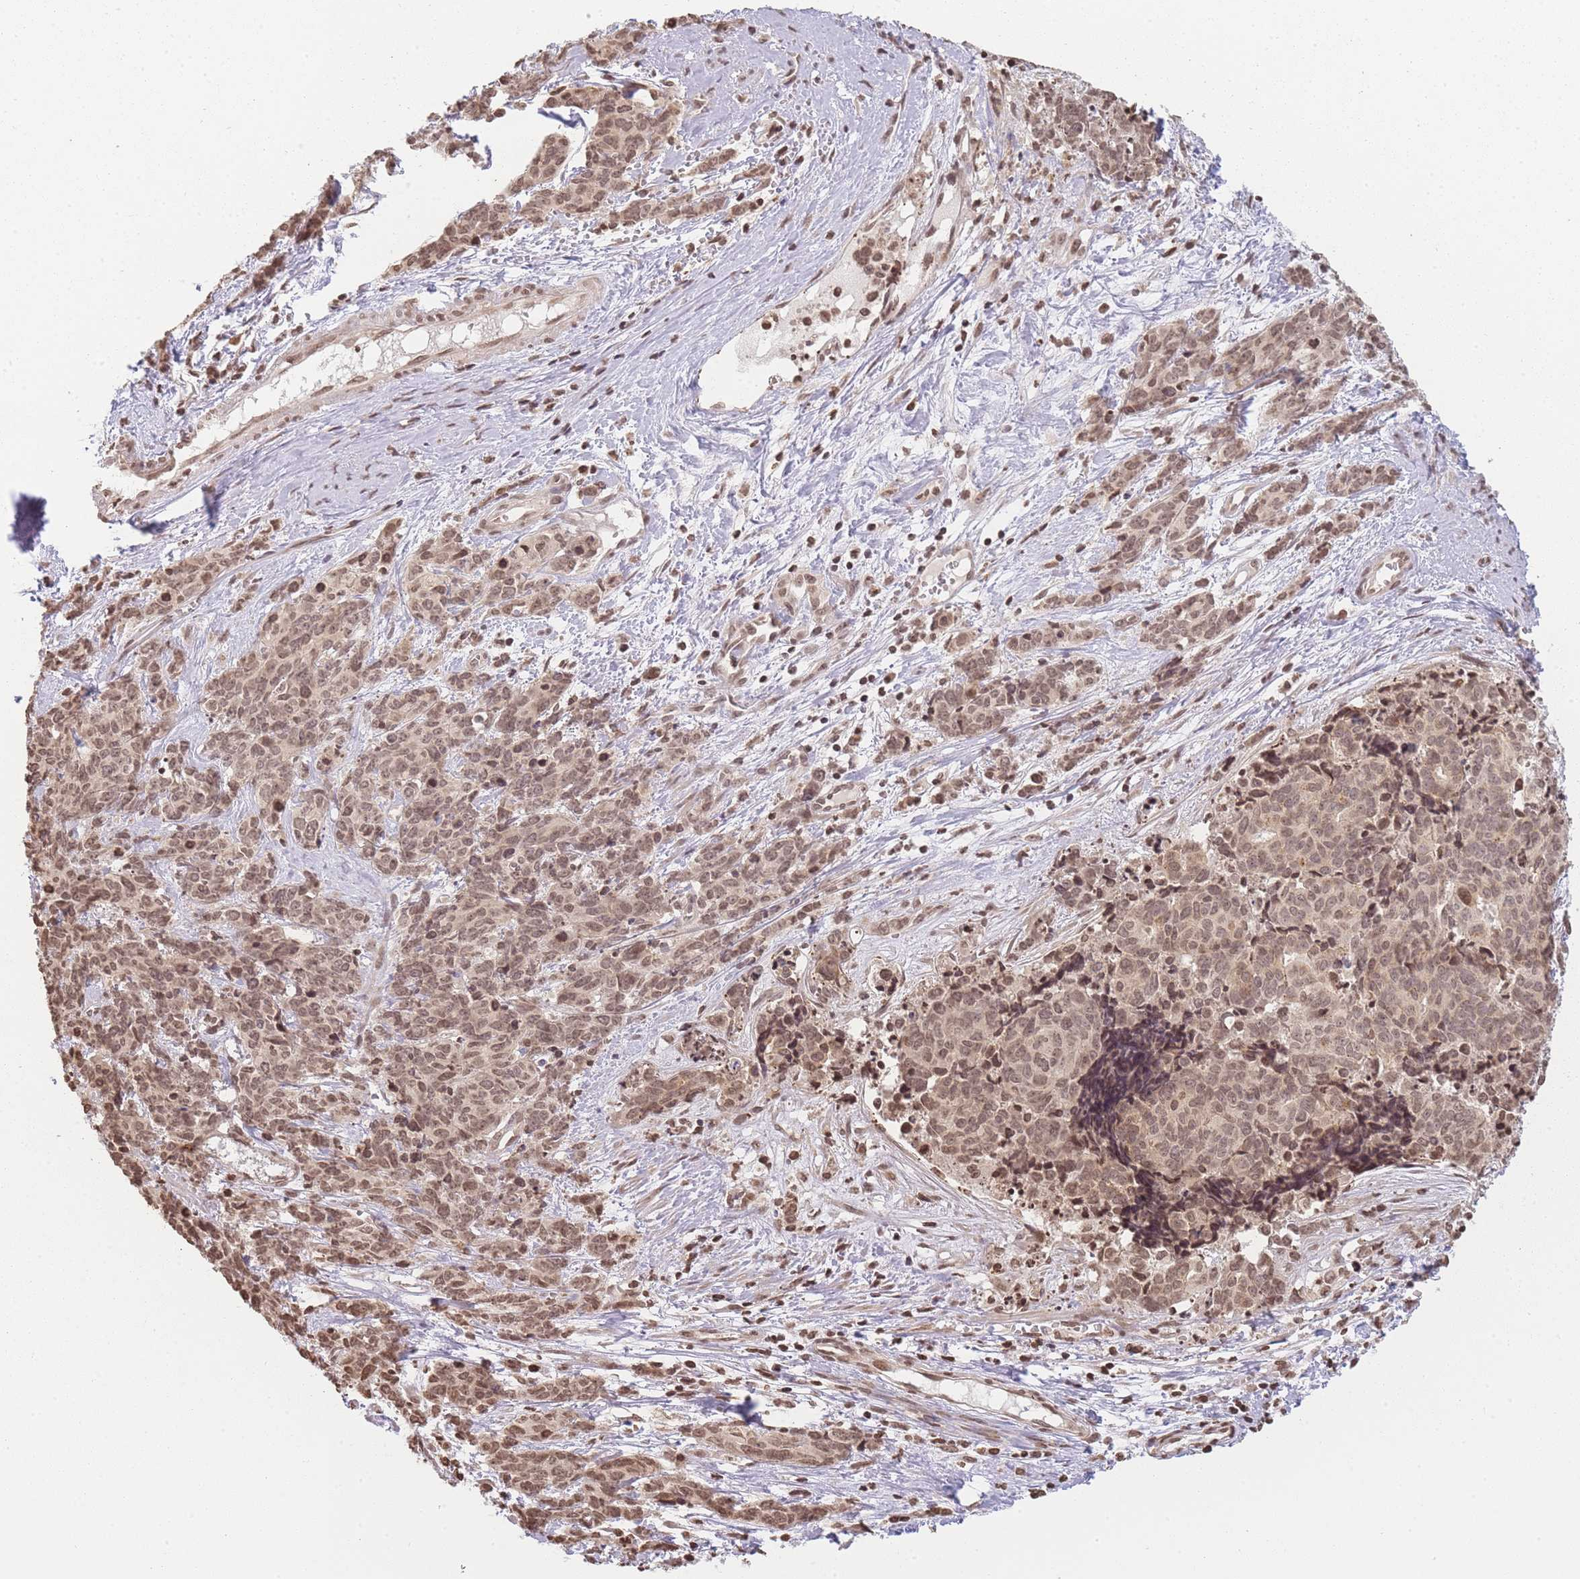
{"staining": {"intensity": "moderate", "quantity": ">75%", "location": "nuclear"}, "tissue": "cervical cancer", "cell_type": "Tumor cells", "image_type": "cancer", "snomed": [{"axis": "morphology", "description": "Squamous cell carcinoma, NOS"}, {"axis": "topography", "description": "Cervix"}], "caption": "A high-resolution micrograph shows IHC staining of cervical cancer (squamous cell carcinoma), which exhibits moderate nuclear staining in approximately >75% of tumor cells.", "gene": "WWTR1", "patient": {"sex": "female", "age": 60}}